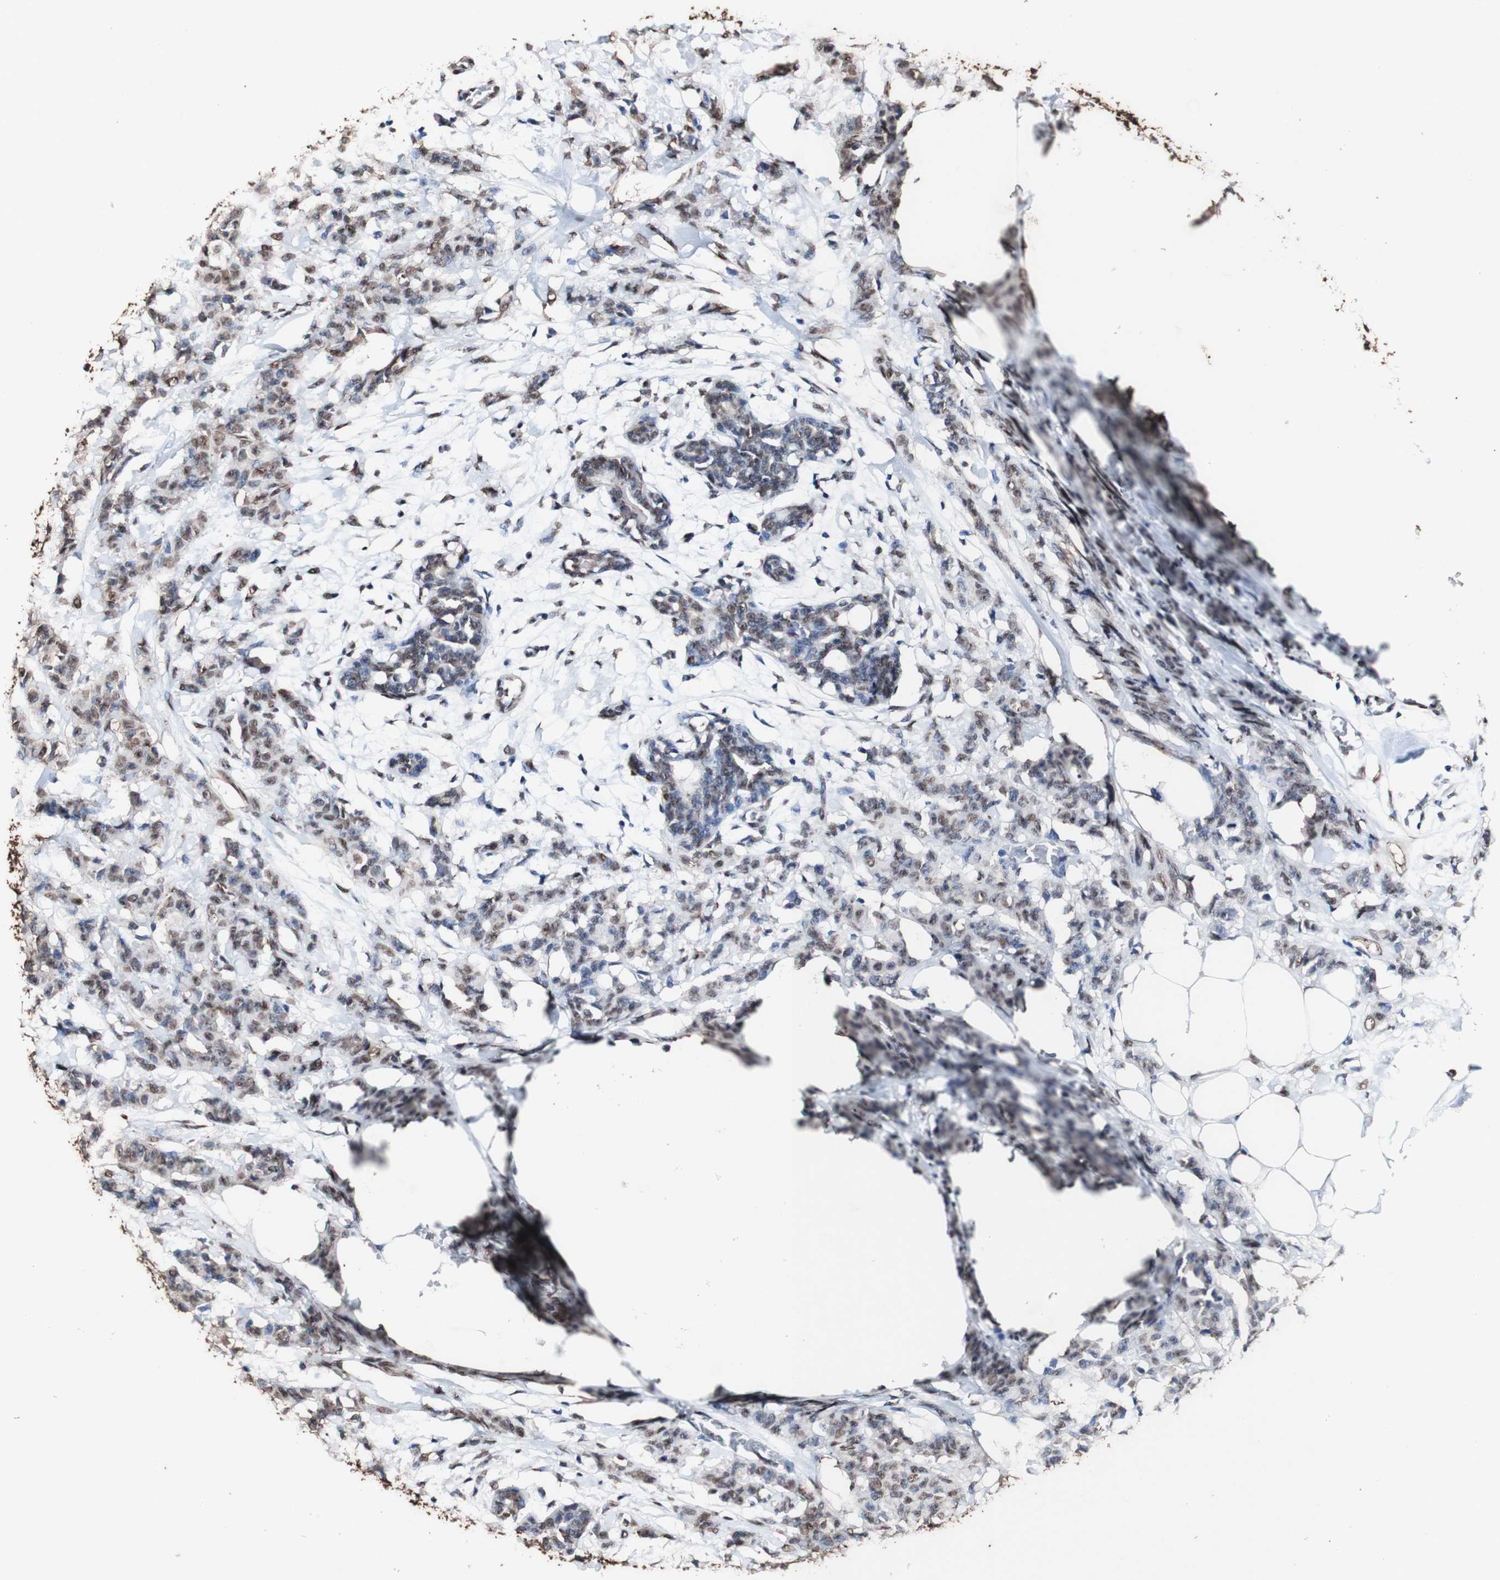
{"staining": {"intensity": "moderate", "quantity": "25%-75%", "location": "cytoplasmic/membranous,nuclear"}, "tissue": "breast cancer", "cell_type": "Tumor cells", "image_type": "cancer", "snomed": [{"axis": "morphology", "description": "Normal tissue, NOS"}, {"axis": "morphology", "description": "Duct carcinoma"}, {"axis": "topography", "description": "Breast"}], "caption": "Tumor cells reveal medium levels of moderate cytoplasmic/membranous and nuclear expression in about 25%-75% of cells in invasive ductal carcinoma (breast).", "gene": "PIDD1", "patient": {"sex": "female", "age": 40}}